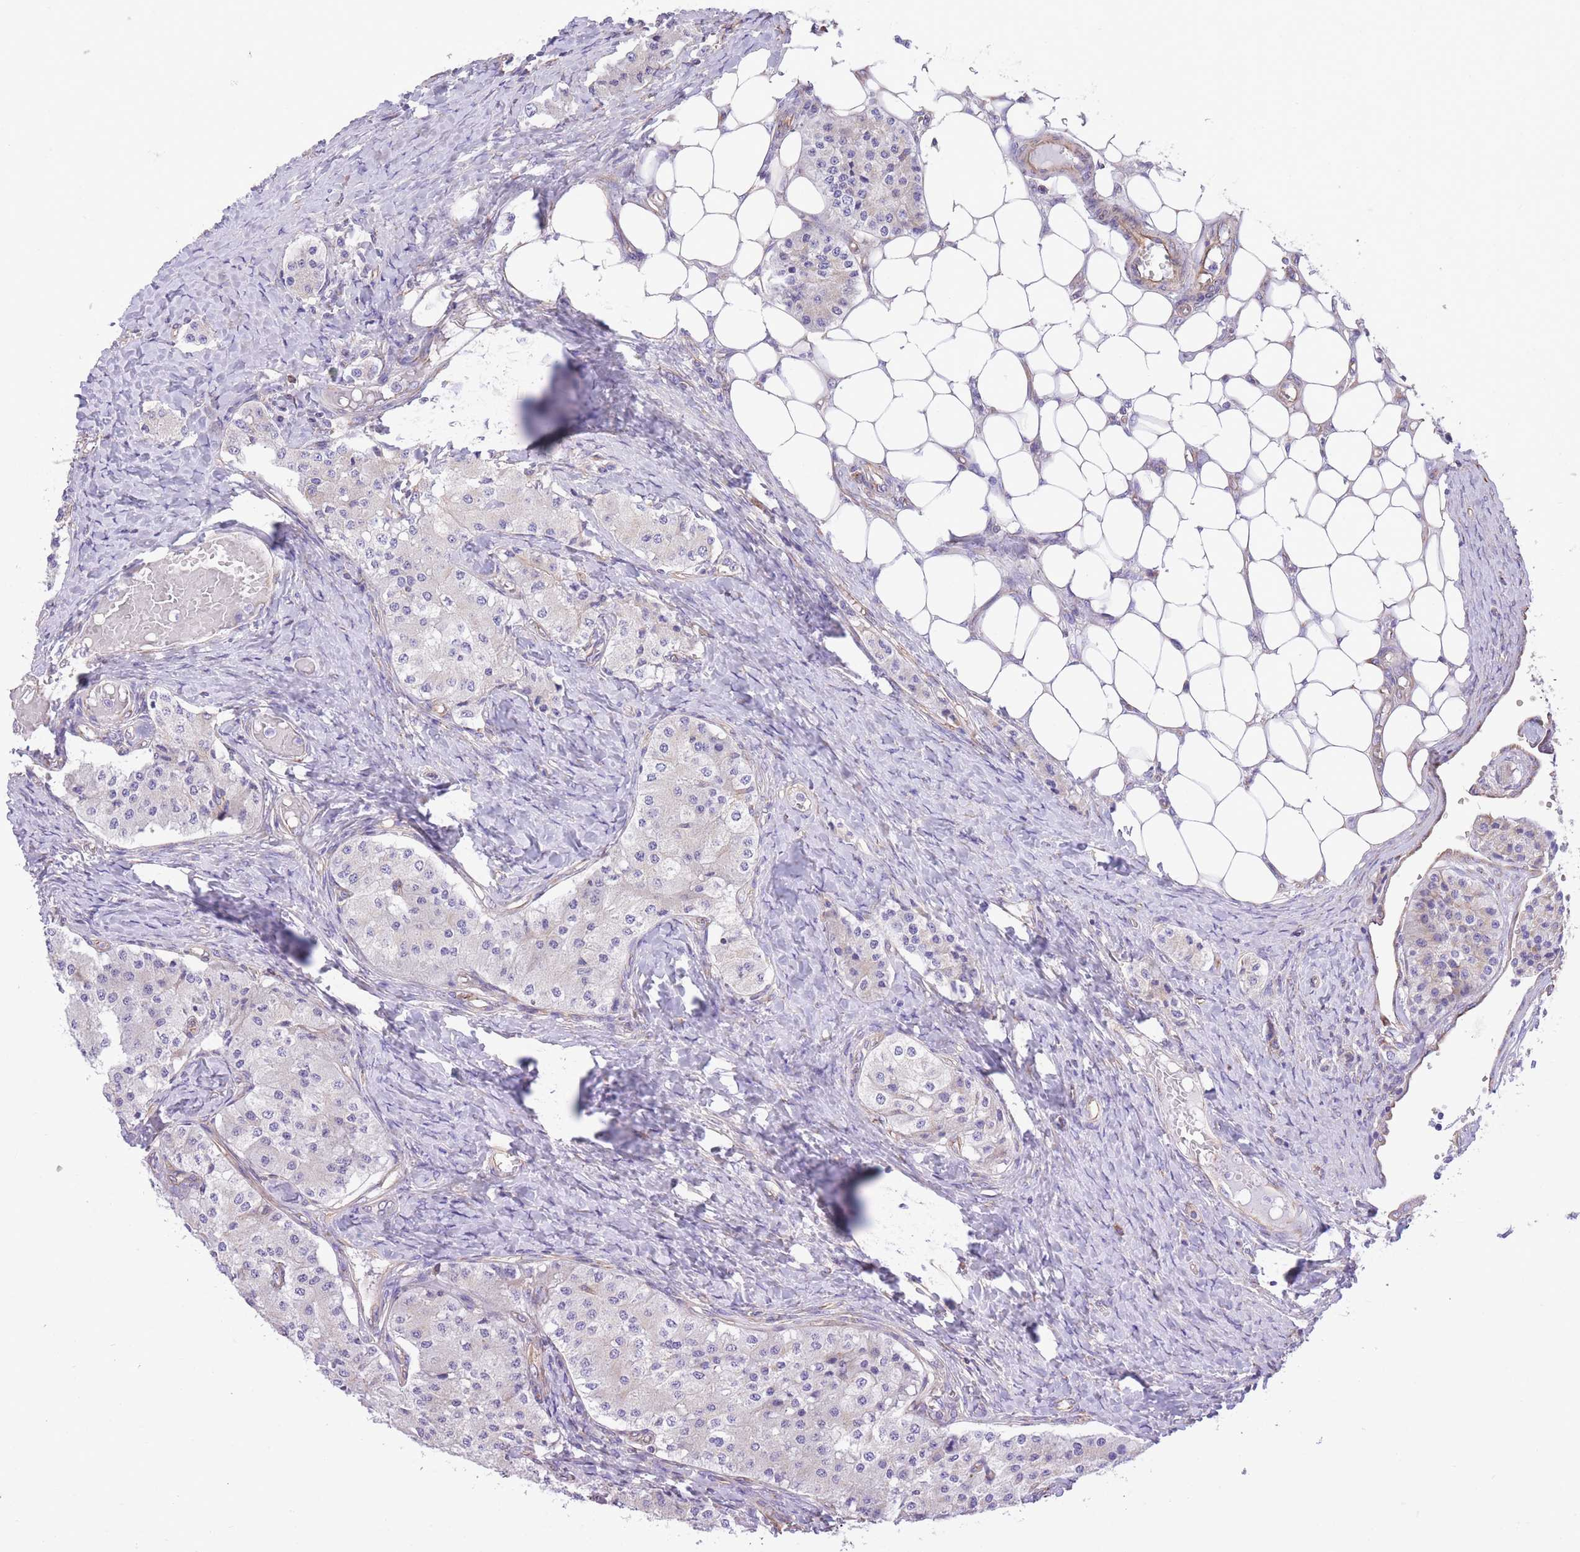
{"staining": {"intensity": "negative", "quantity": "none", "location": "none"}, "tissue": "carcinoid", "cell_type": "Tumor cells", "image_type": "cancer", "snomed": [{"axis": "morphology", "description": "Carcinoid, malignant, NOS"}, {"axis": "topography", "description": "Colon"}], "caption": "Human carcinoid stained for a protein using immunohistochemistry demonstrates no positivity in tumor cells.", "gene": "RHOU", "patient": {"sex": "female", "age": 52}}